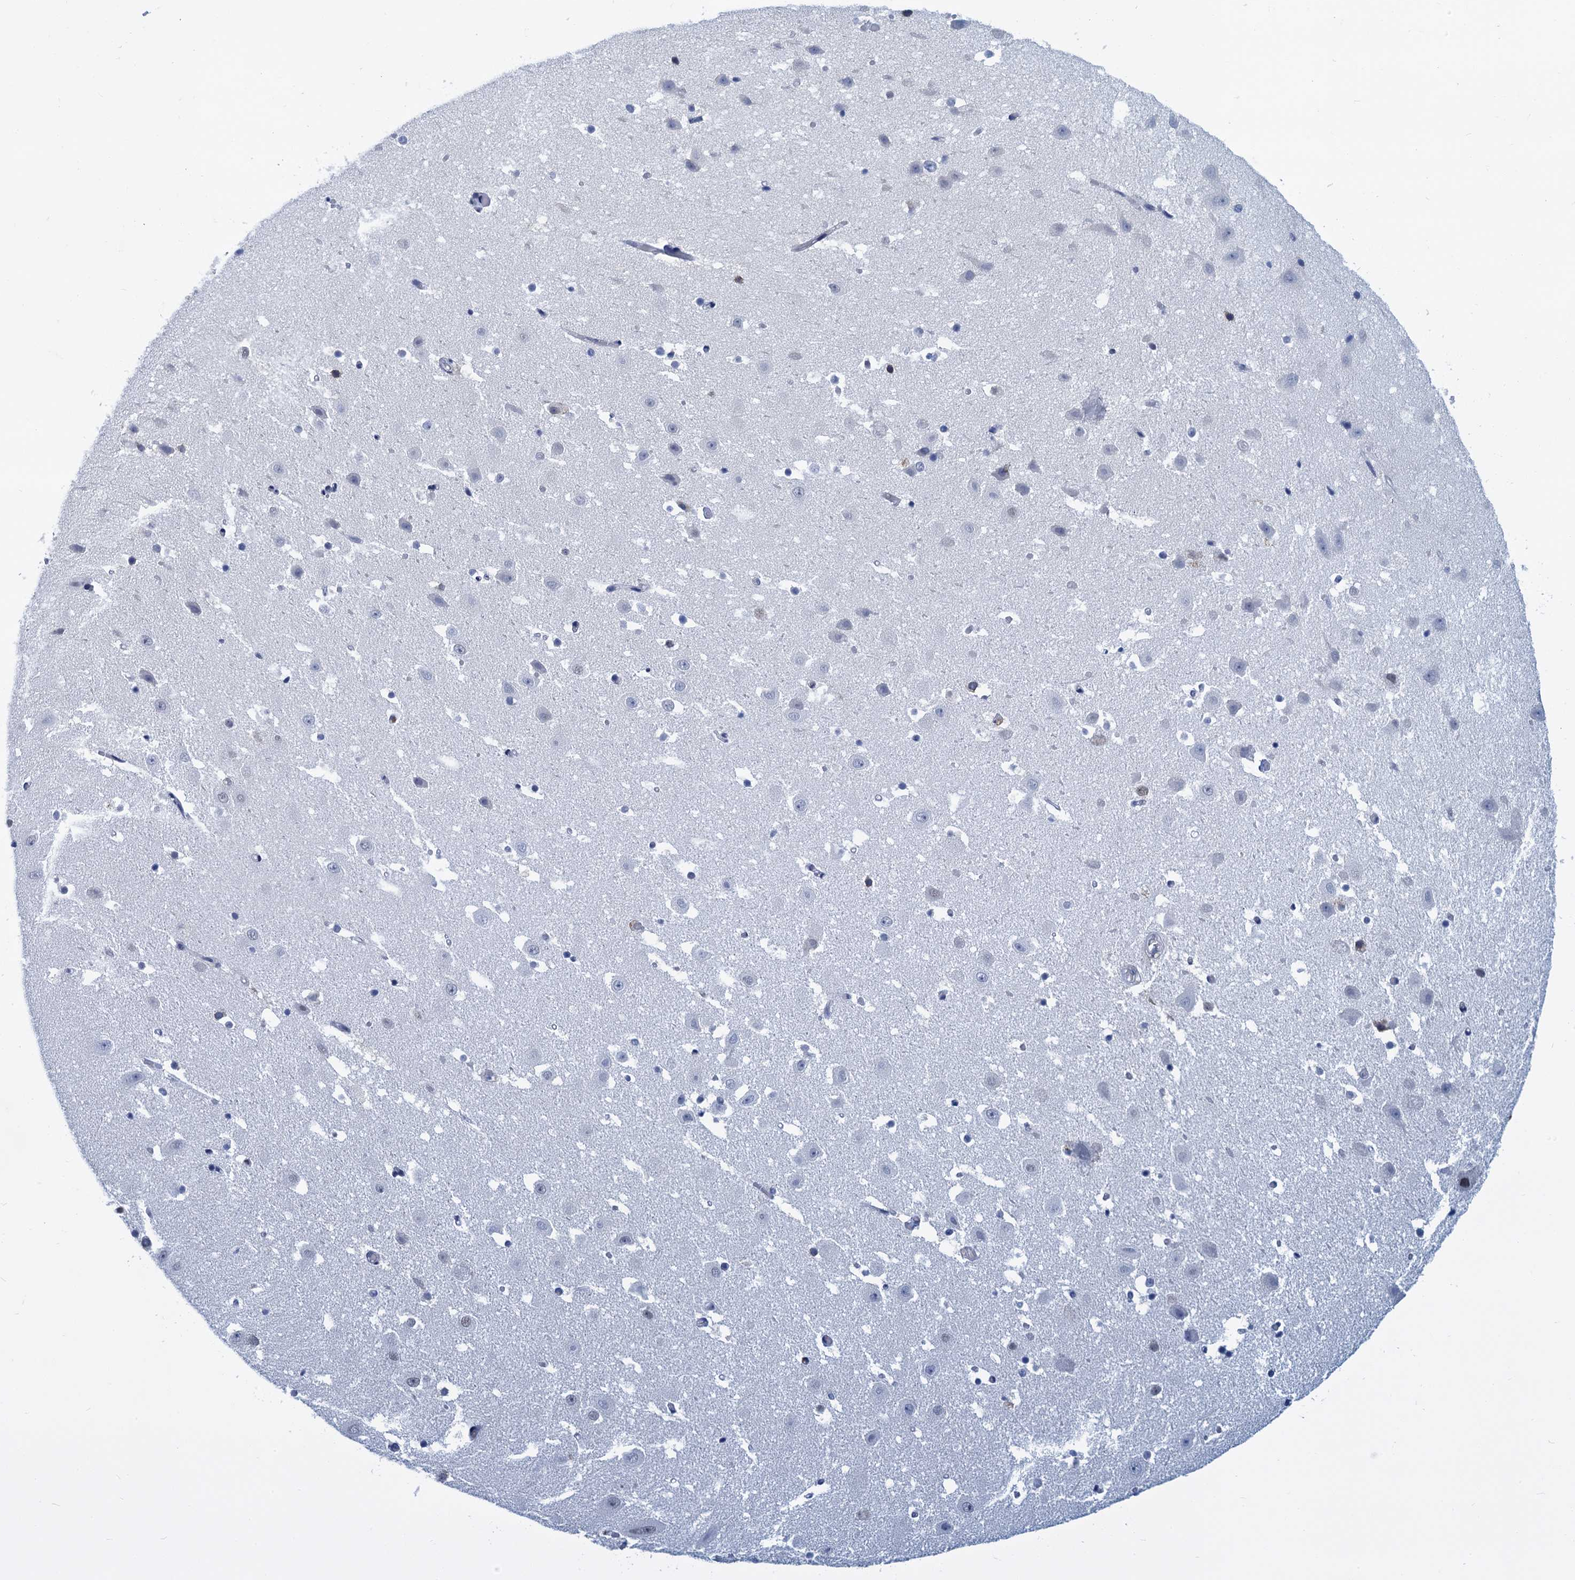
{"staining": {"intensity": "negative", "quantity": "none", "location": "none"}, "tissue": "hippocampus", "cell_type": "Glial cells", "image_type": "normal", "snomed": [{"axis": "morphology", "description": "Normal tissue, NOS"}, {"axis": "topography", "description": "Hippocampus"}], "caption": "Immunohistochemistry (IHC) of unremarkable human hippocampus reveals no positivity in glial cells. The staining was performed using DAB to visualize the protein expression in brown, while the nuclei were stained in blue with hematoxylin (Magnification: 20x).", "gene": "GINS3", "patient": {"sex": "female", "age": 52}}